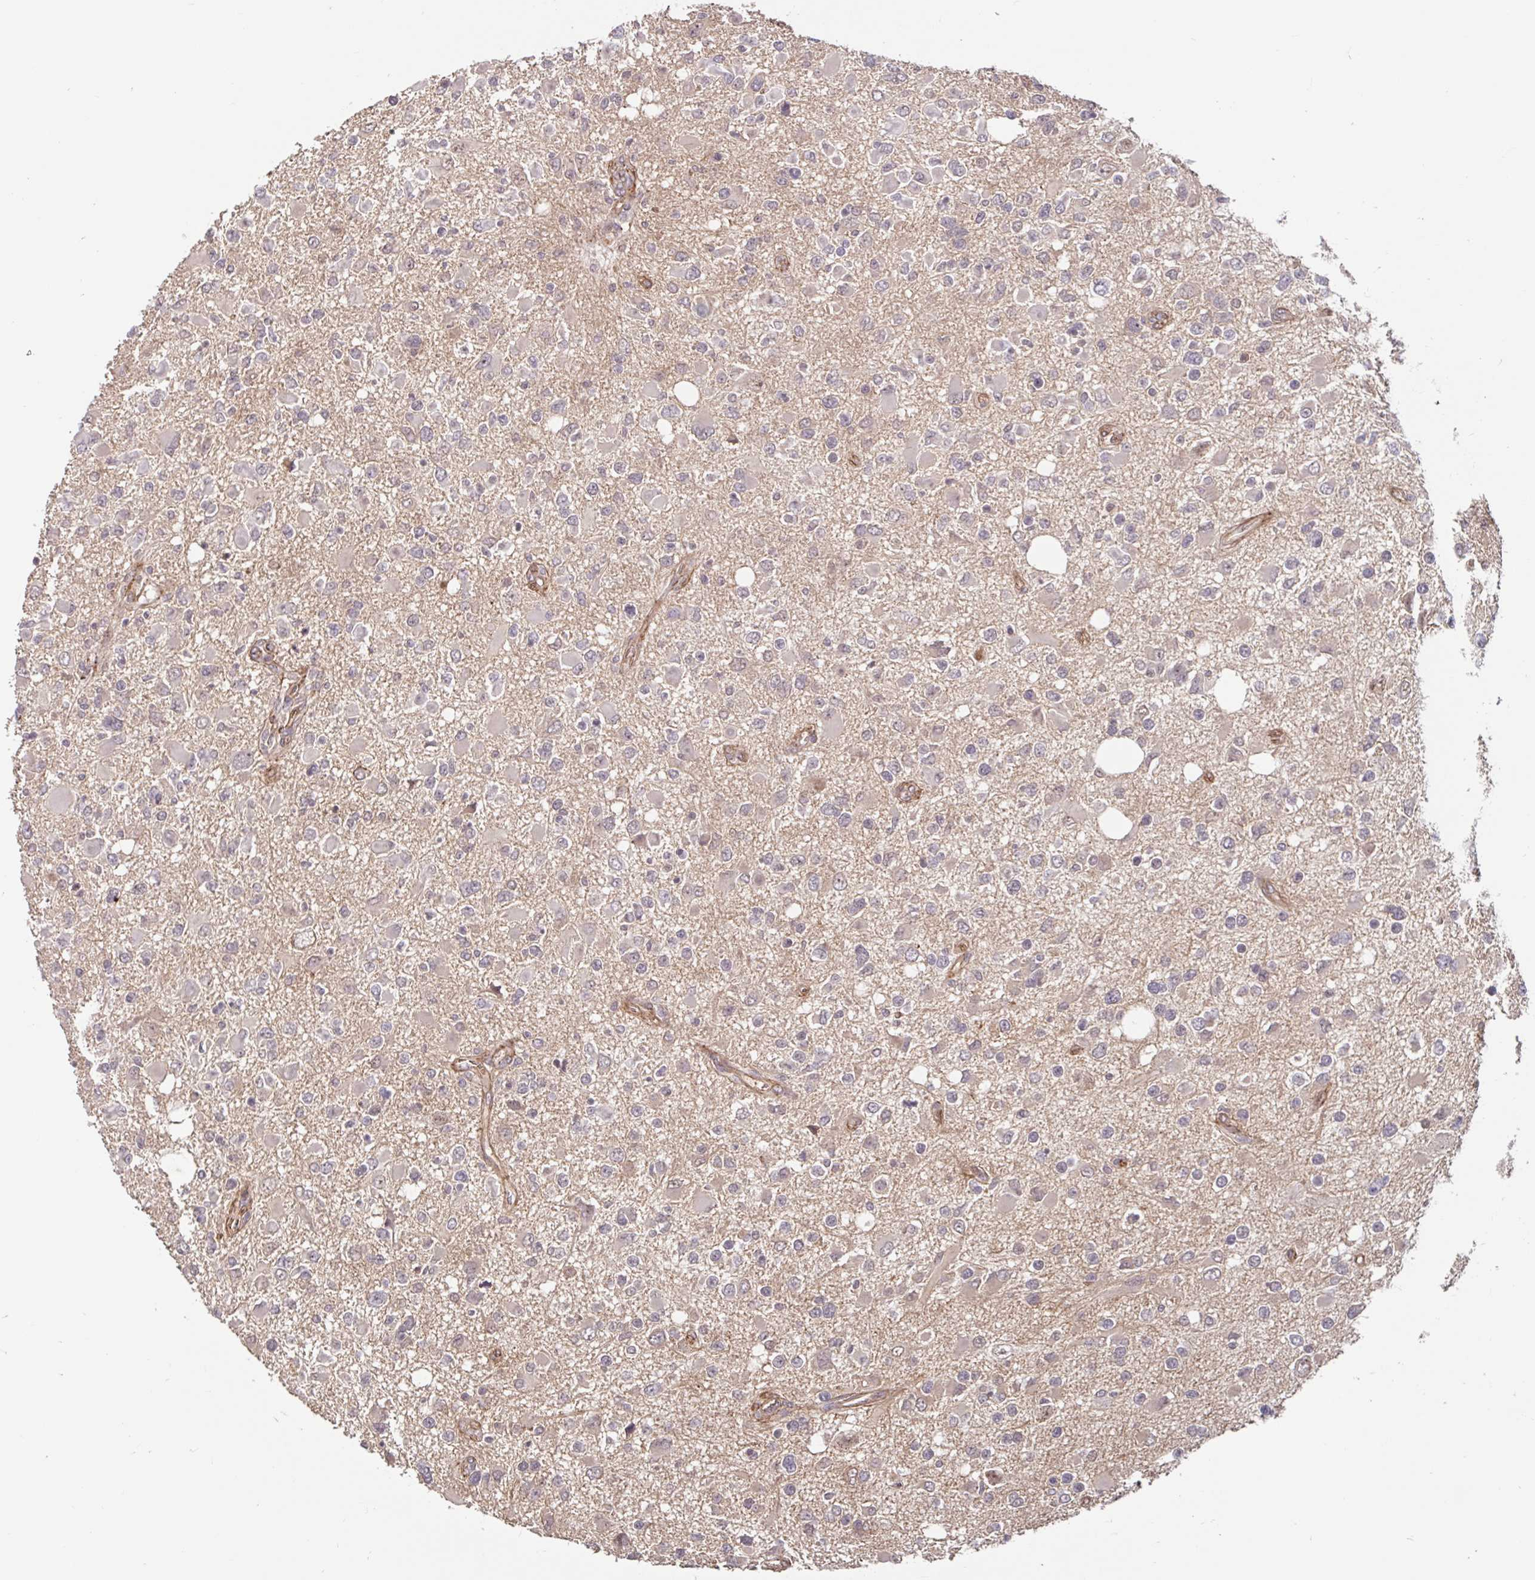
{"staining": {"intensity": "negative", "quantity": "none", "location": "none"}, "tissue": "glioma", "cell_type": "Tumor cells", "image_type": "cancer", "snomed": [{"axis": "morphology", "description": "Glioma, malignant, High grade"}, {"axis": "topography", "description": "Brain"}], "caption": "Histopathology image shows no significant protein staining in tumor cells of glioma.", "gene": "STYXL1", "patient": {"sex": "male", "age": 53}}